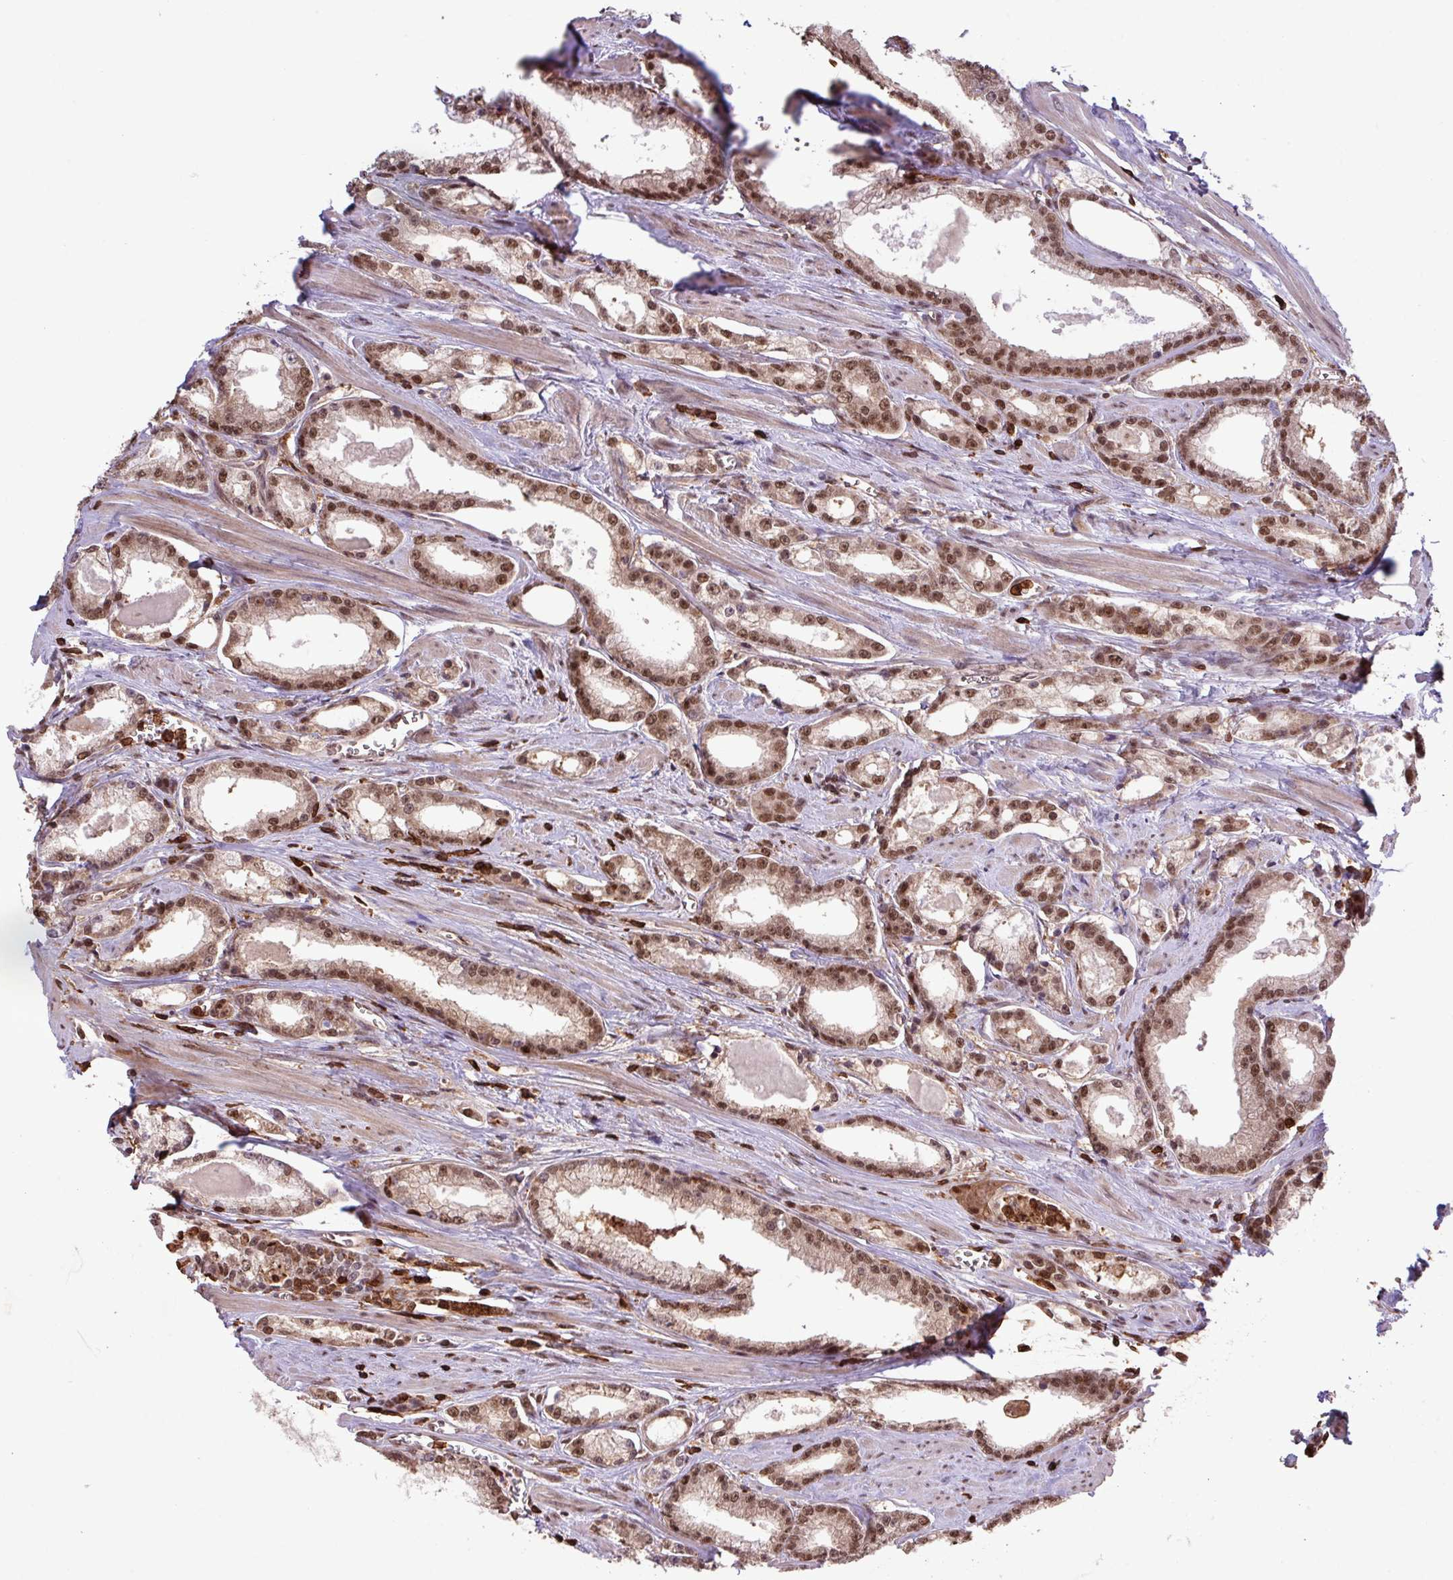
{"staining": {"intensity": "moderate", "quantity": ">75%", "location": "nuclear"}, "tissue": "prostate cancer", "cell_type": "Tumor cells", "image_type": "cancer", "snomed": [{"axis": "morphology", "description": "Adenocarcinoma, Low grade"}, {"axis": "topography", "description": "Prostate and seminal vesicle, NOS"}], "caption": "Human low-grade adenocarcinoma (prostate) stained with a protein marker displays moderate staining in tumor cells.", "gene": "GON7", "patient": {"sex": "male", "age": 60}}